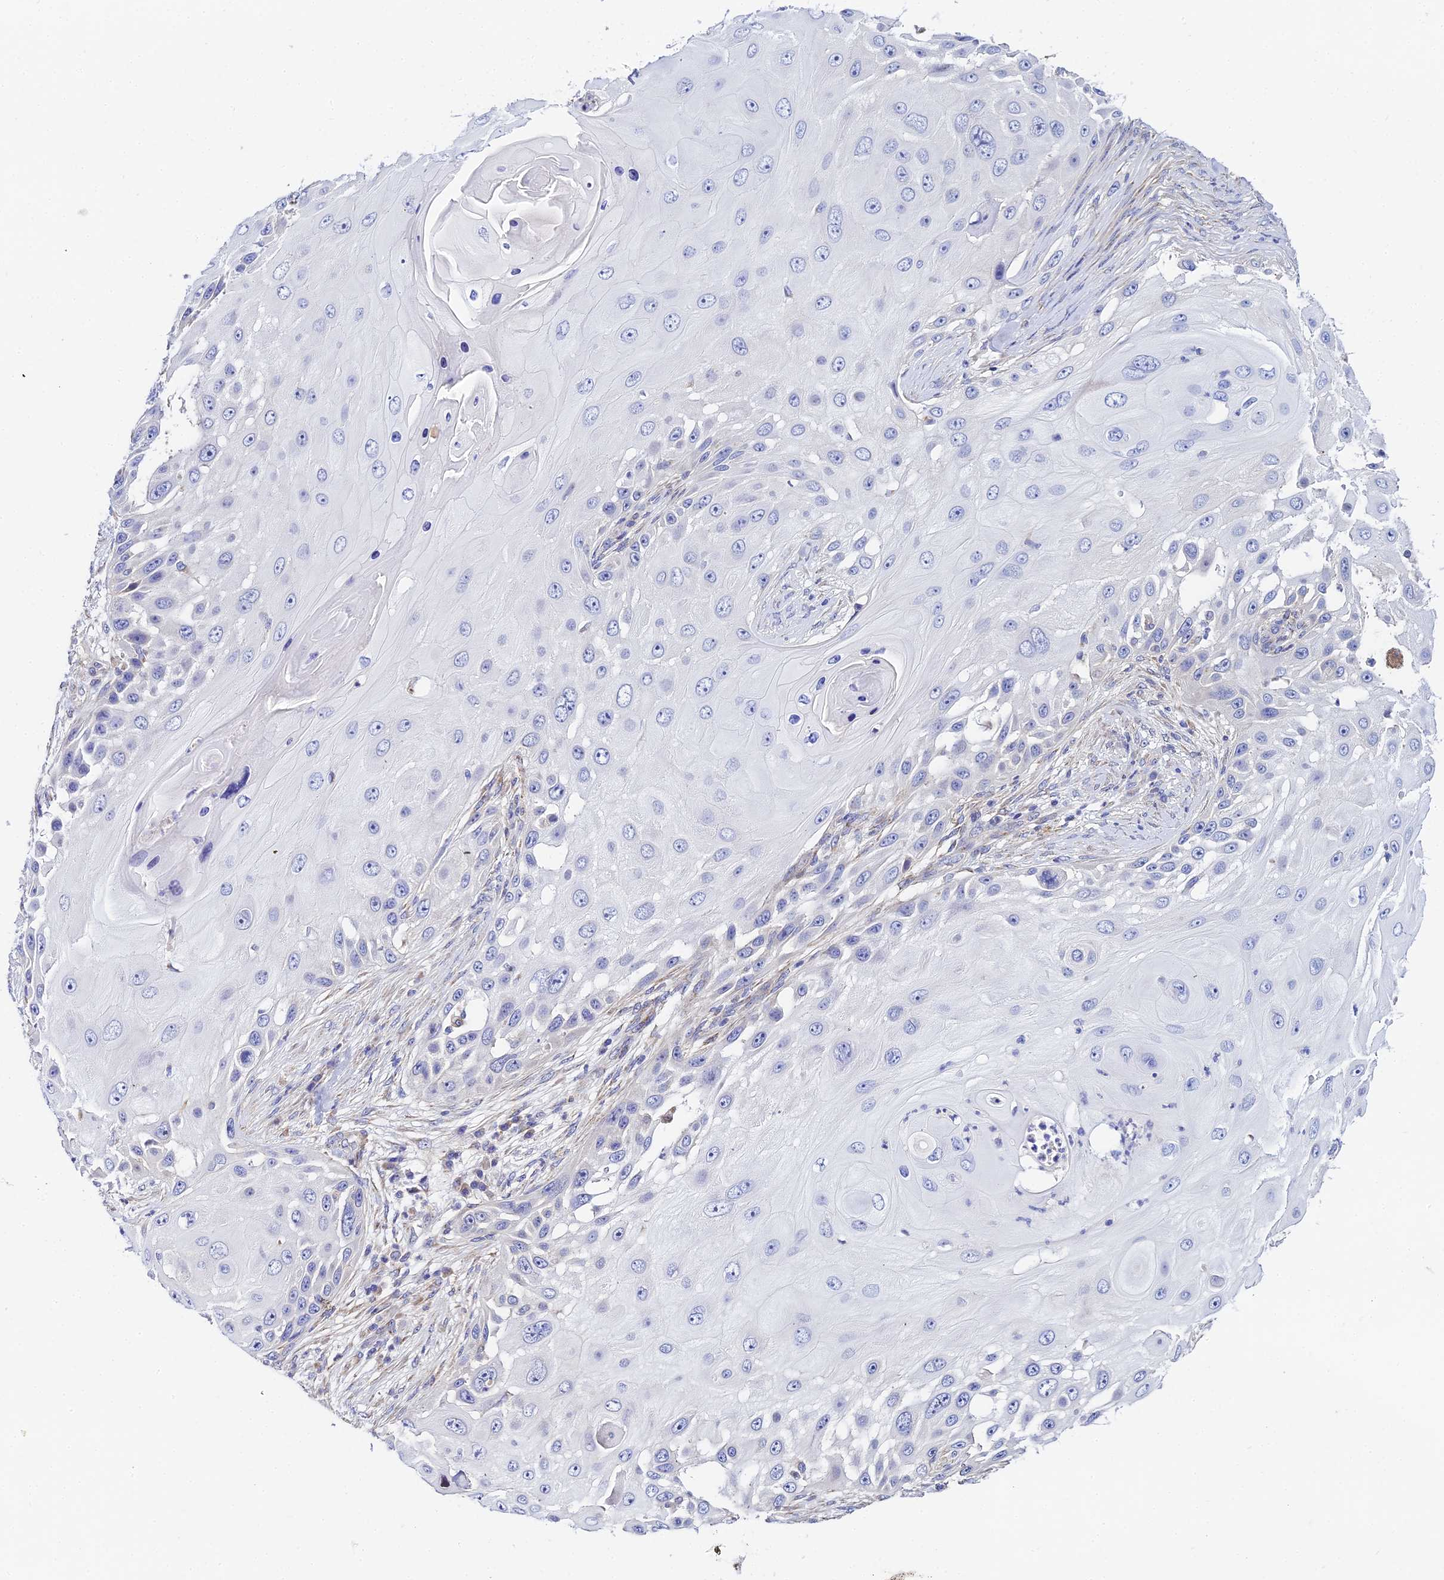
{"staining": {"intensity": "negative", "quantity": "none", "location": "none"}, "tissue": "skin cancer", "cell_type": "Tumor cells", "image_type": "cancer", "snomed": [{"axis": "morphology", "description": "Squamous cell carcinoma, NOS"}, {"axis": "topography", "description": "Skin"}], "caption": "Tumor cells show no significant positivity in squamous cell carcinoma (skin).", "gene": "ACOT2", "patient": {"sex": "female", "age": 44}}